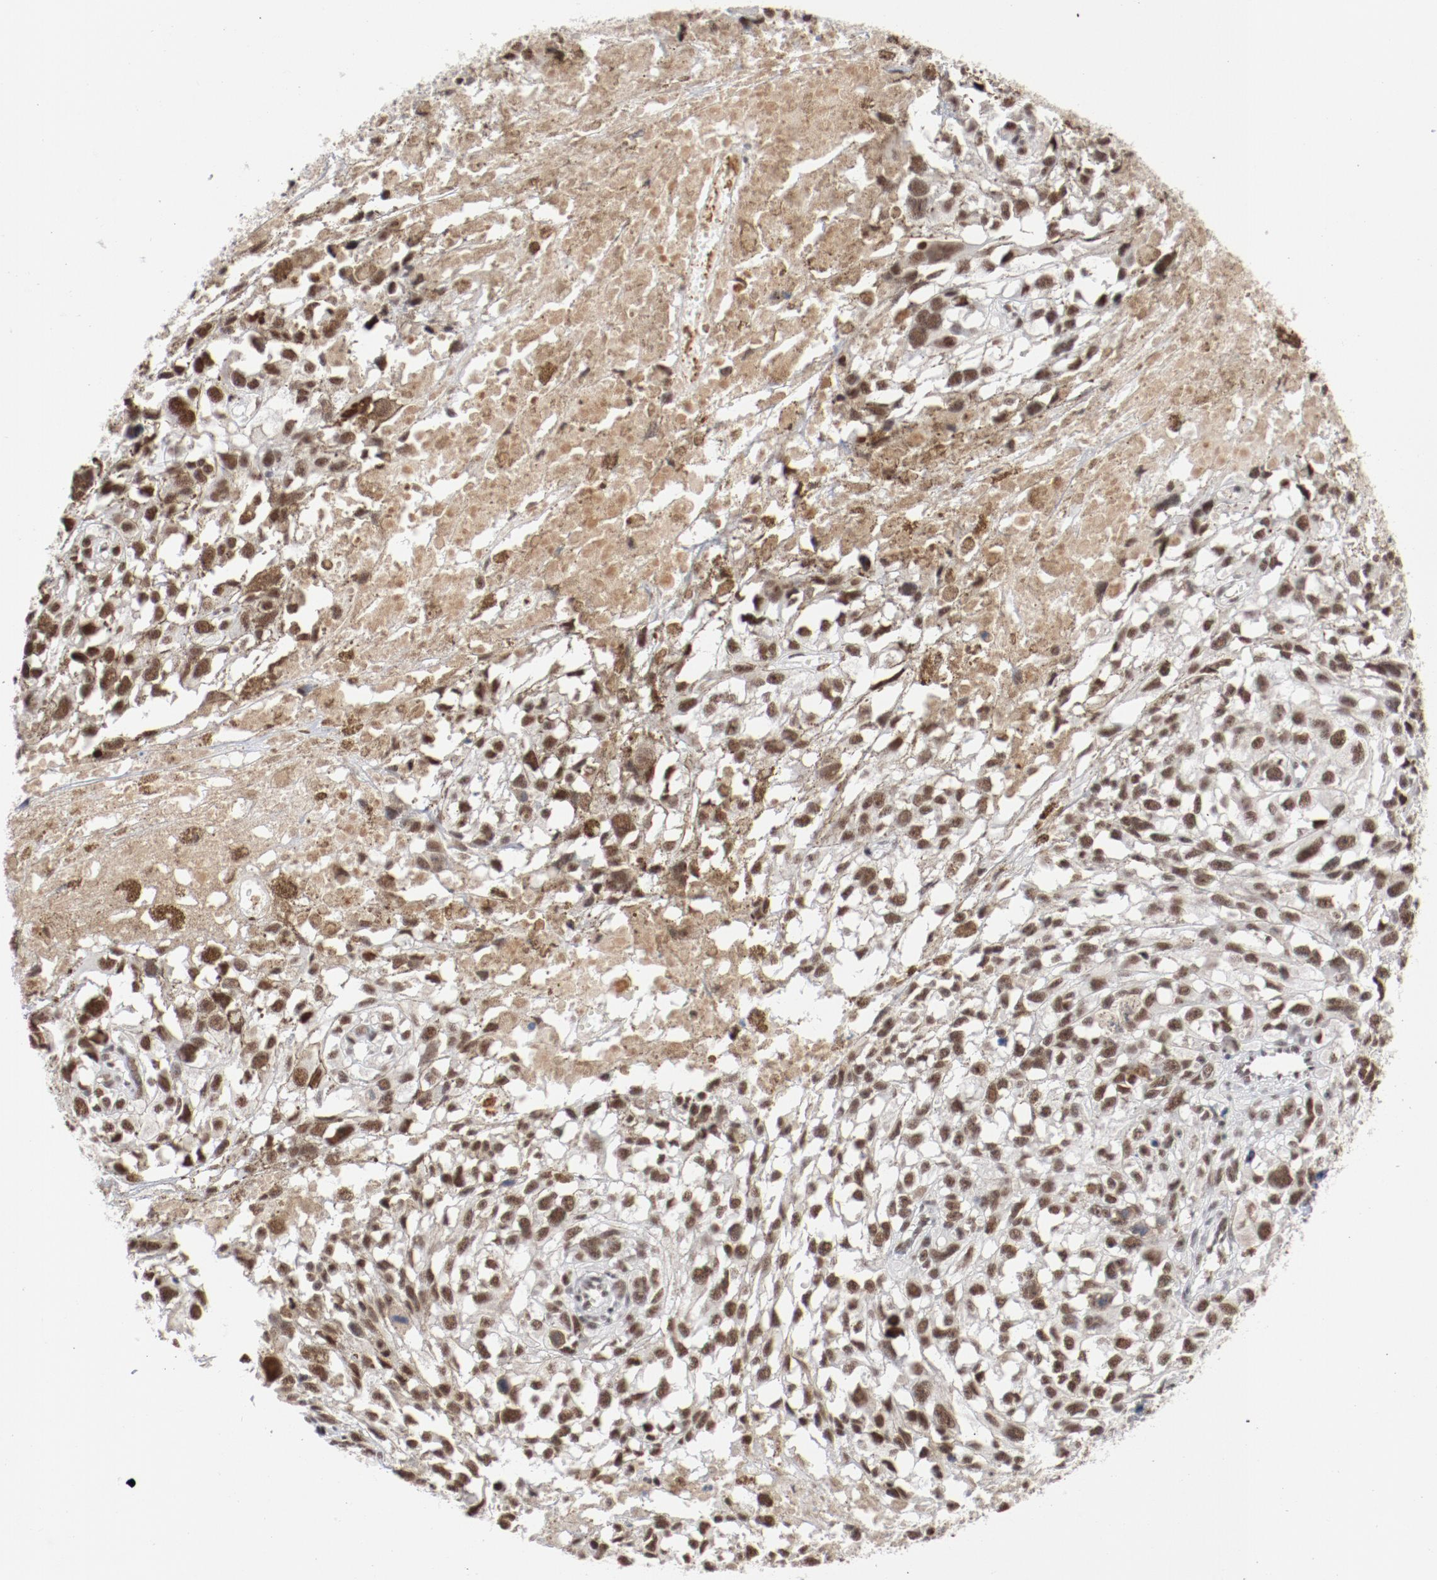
{"staining": {"intensity": "moderate", "quantity": ">75%", "location": "nuclear"}, "tissue": "melanoma", "cell_type": "Tumor cells", "image_type": "cancer", "snomed": [{"axis": "morphology", "description": "Malignant melanoma, Metastatic site"}, {"axis": "topography", "description": "Lymph node"}], "caption": "About >75% of tumor cells in malignant melanoma (metastatic site) display moderate nuclear protein expression as visualized by brown immunohistochemical staining.", "gene": "BUB3", "patient": {"sex": "male", "age": 59}}